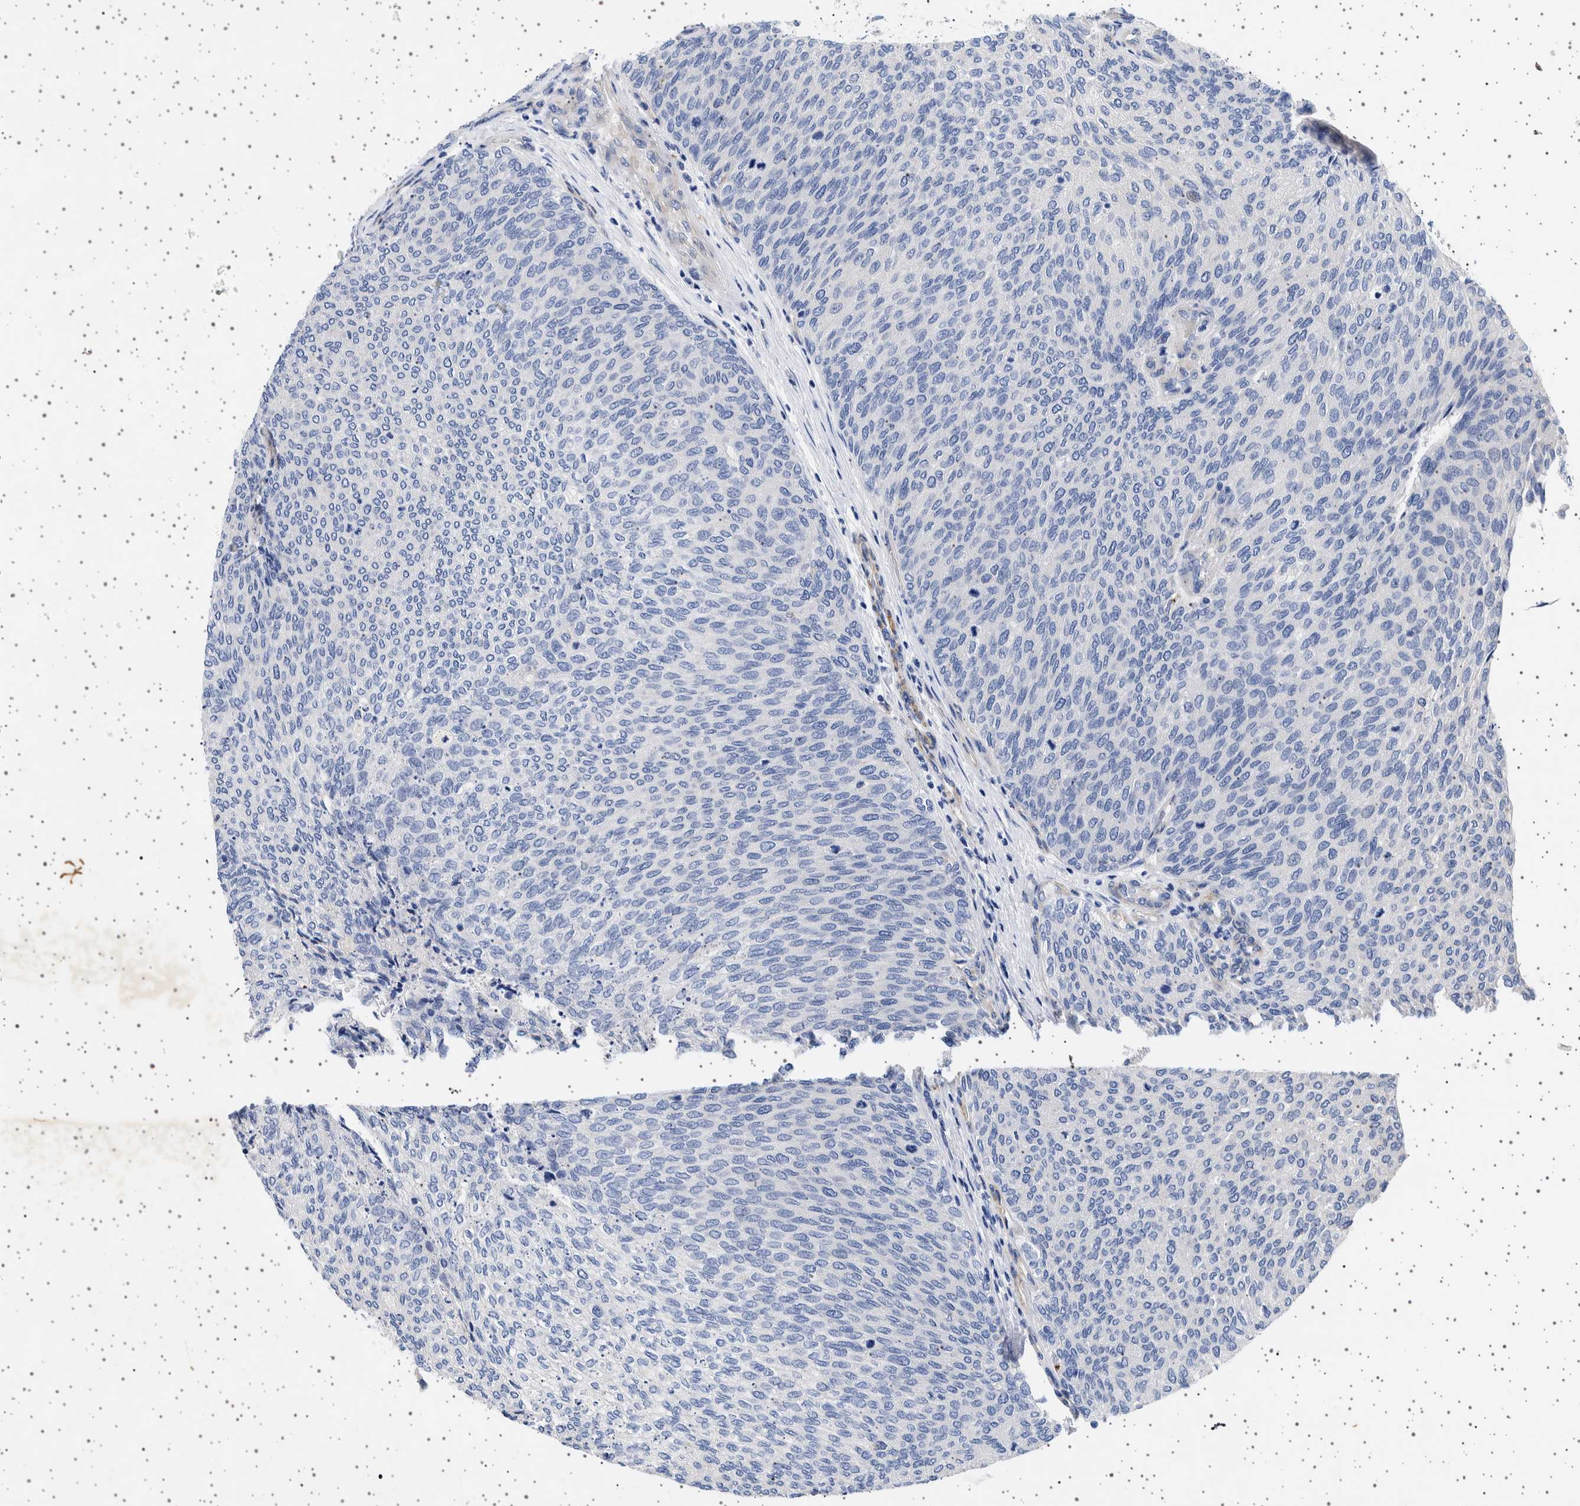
{"staining": {"intensity": "negative", "quantity": "none", "location": "none"}, "tissue": "urothelial cancer", "cell_type": "Tumor cells", "image_type": "cancer", "snomed": [{"axis": "morphology", "description": "Urothelial carcinoma, Low grade"}, {"axis": "topography", "description": "Urinary bladder"}], "caption": "High power microscopy image of an IHC histopathology image of urothelial cancer, revealing no significant staining in tumor cells.", "gene": "SEPTIN4", "patient": {"sex": "female", "age": 79}}